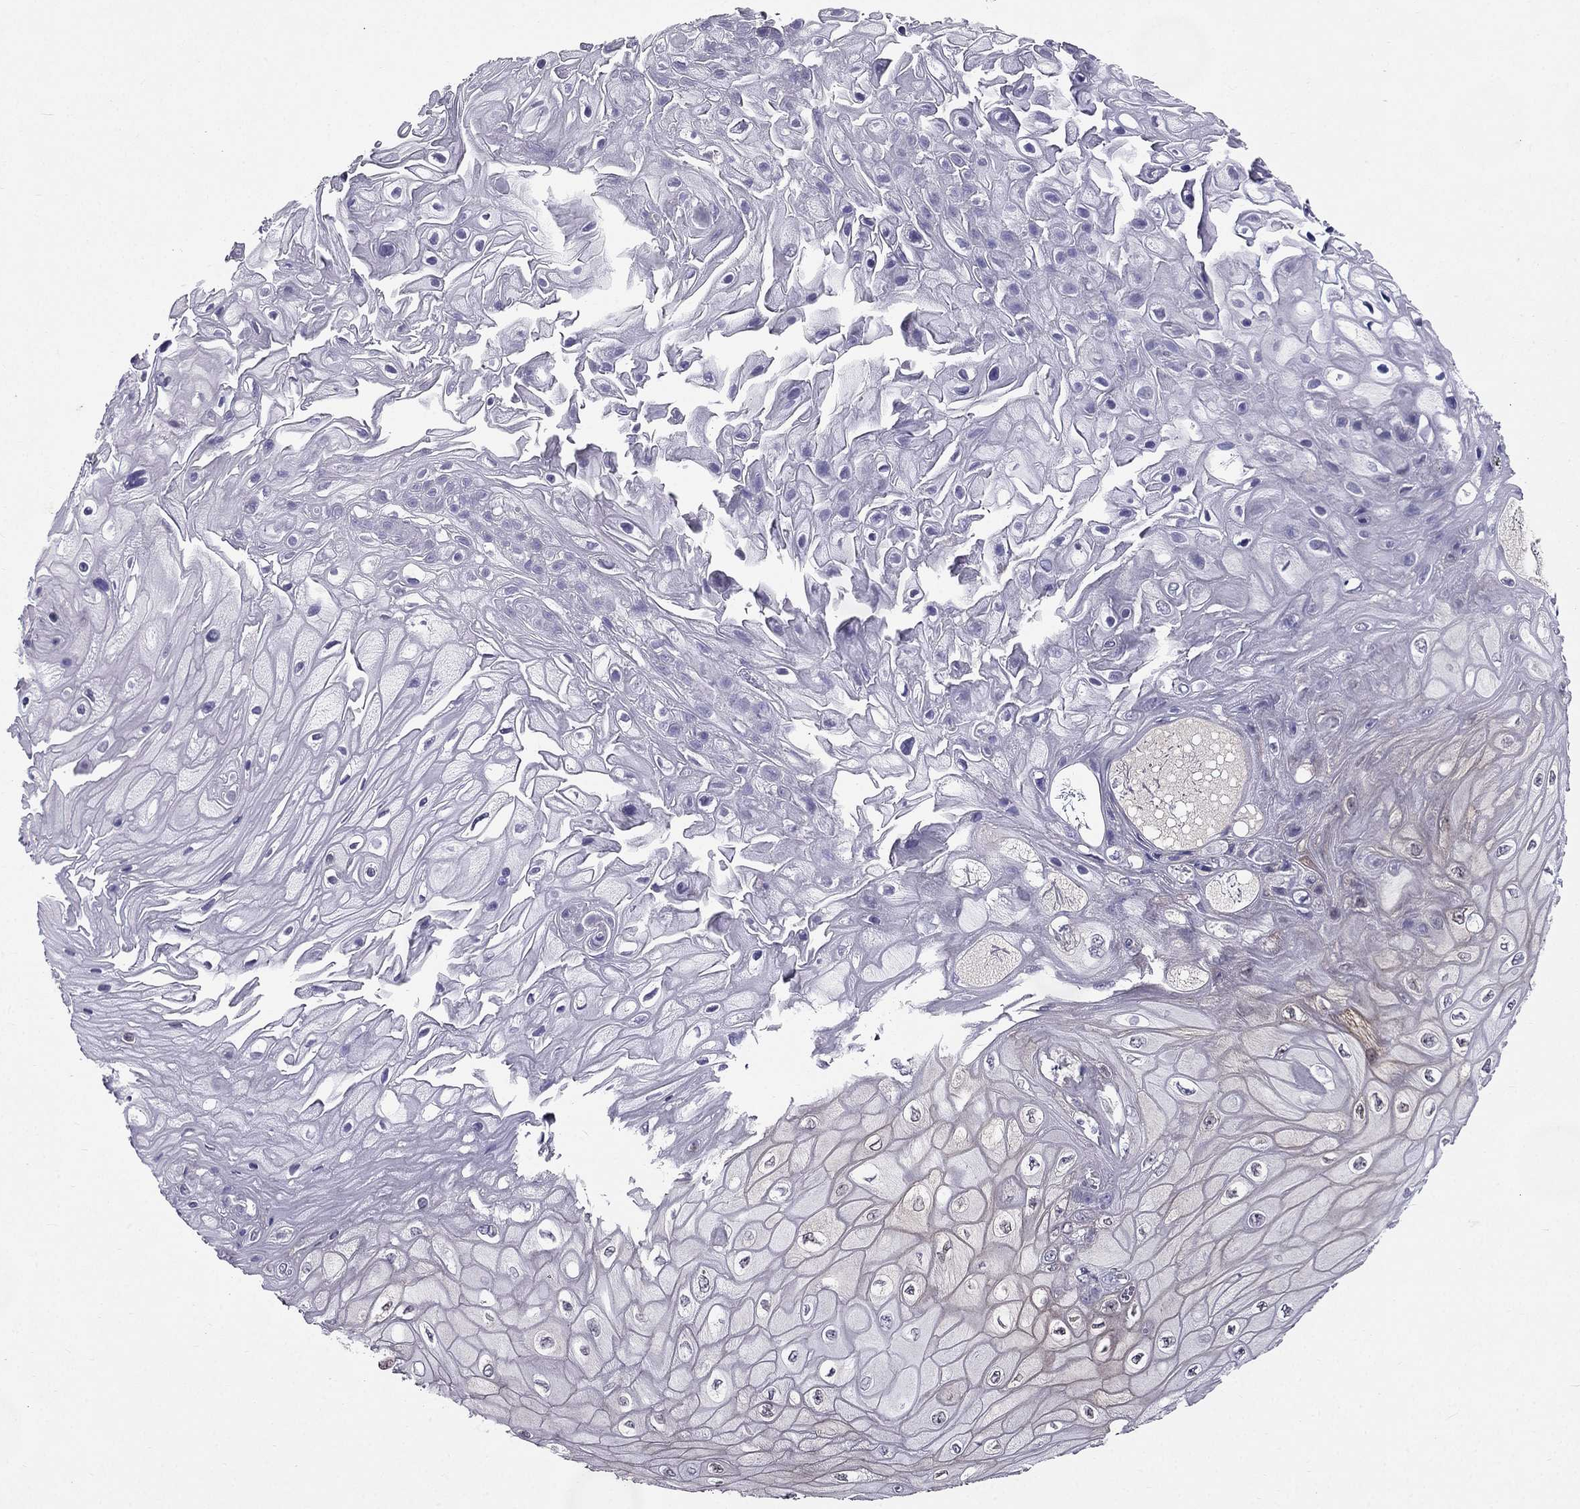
{"staining": {"intensity": "negative", "quantity": "none", "location": "none"}, "tissue": "skin cancer", "cell_type": "Tumor cells", "image_type": "cancer", "snomed": [{"axis": "morphology", "description": "Squamous cell carcinoma, NOS"}, {"axis": "topography", "description": "Skin"}], "caption": "The histopathology image exhibits no staining of tumor cells in skin cancer (squamous cell carcinoma).", "gene": "DUSP15", "patient": {"sex": "male", "age": 62}}